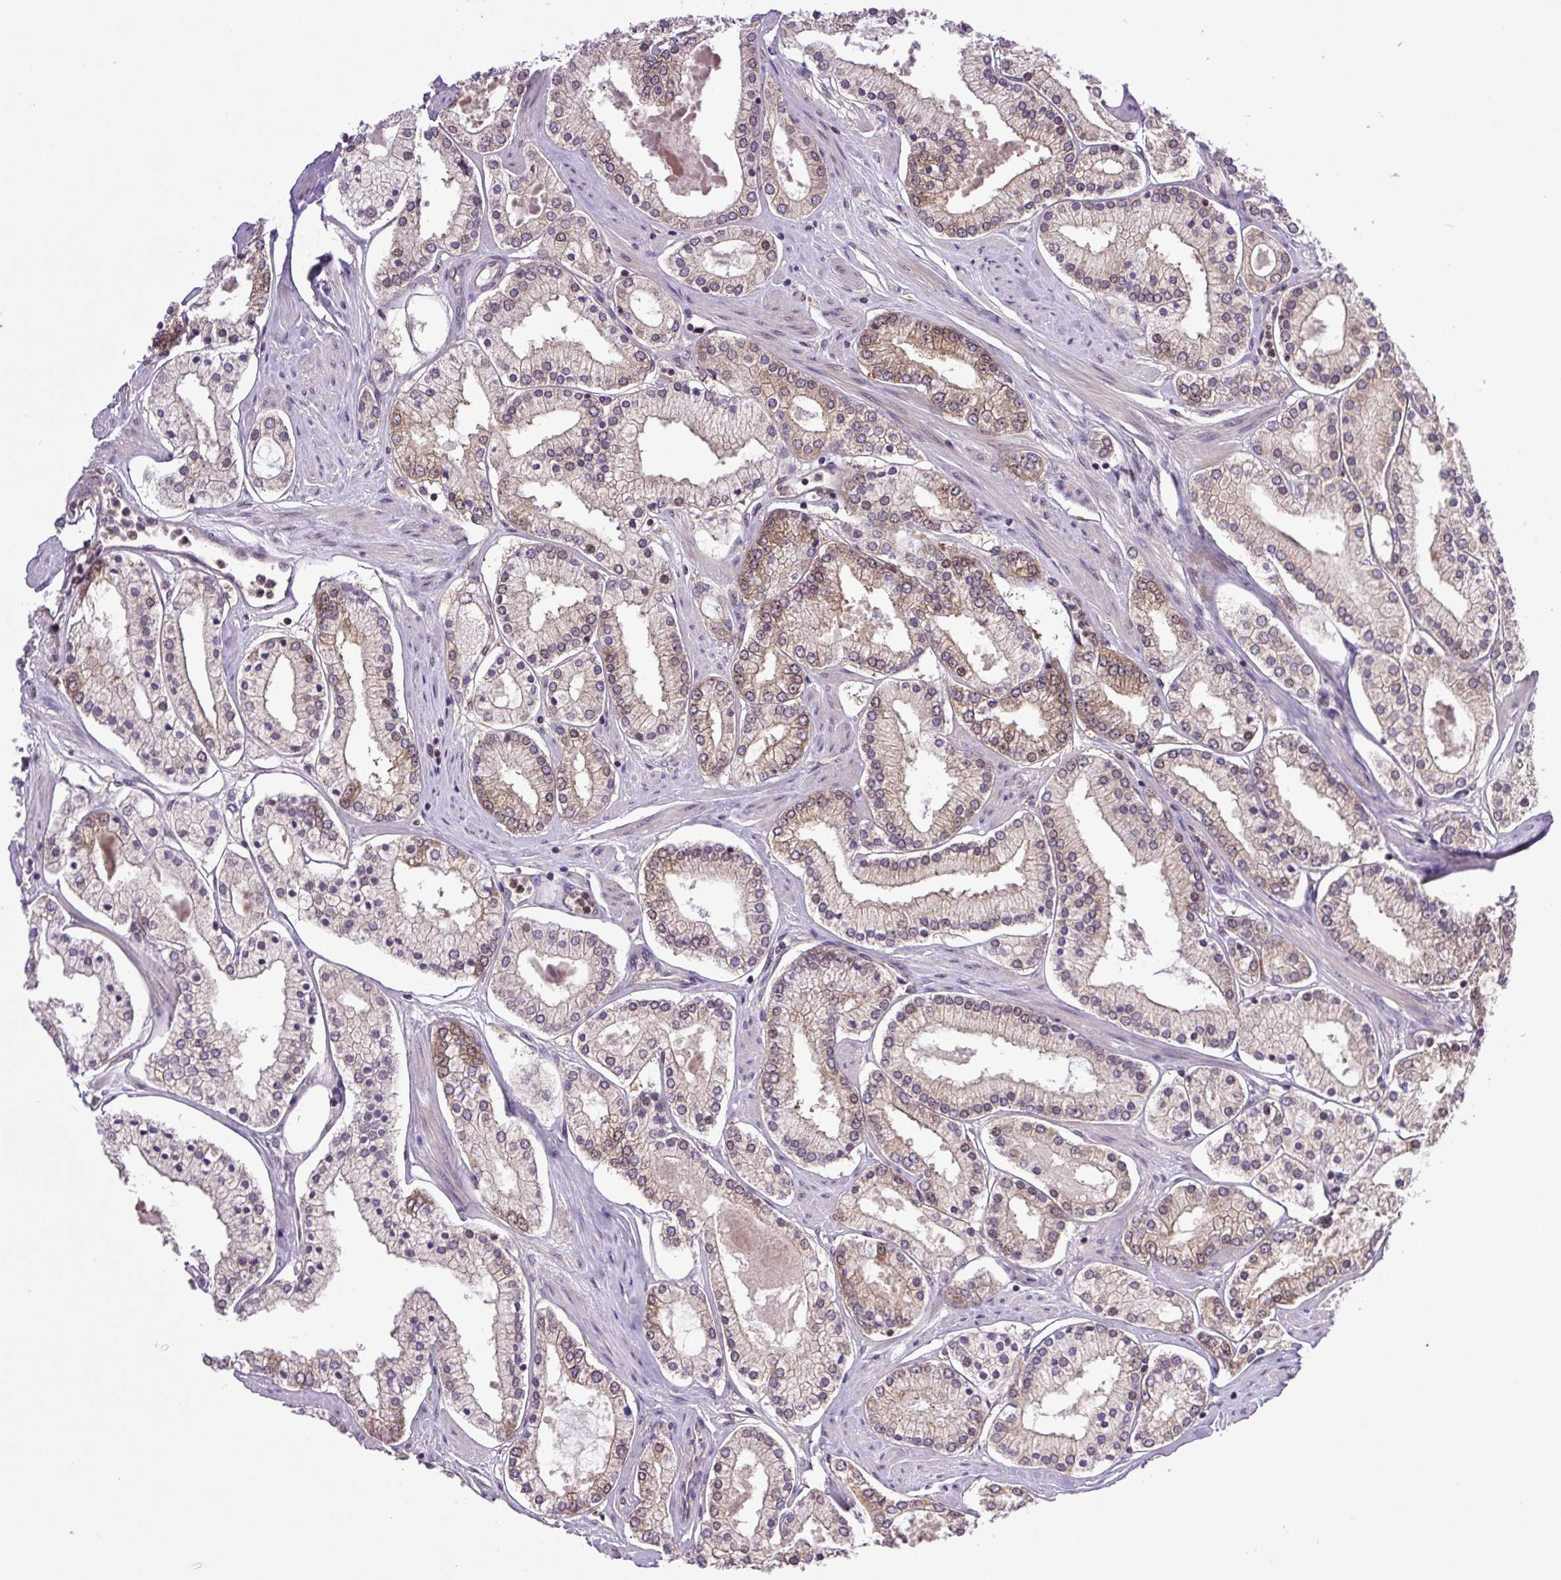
{"staining": {"intensity": "weak", "quantity": "<25%", "location": "cytoplasmic/membranous"}, "tissue": "prostate cancer", "cell_type": "Tumor cells", "image_type": "cancer", "snomed": [{"axis": "morphology", "description": "Adenocarcinoma, Low grade"}, {"axis": "topography", "description": "Prostate"}], "caption": "The micrograph reveals no significant staining in tumor cells of prostate cancer (low-grade adenocarcinoma). (DAB (3,3'-diaminobenzidine) immunohistochemistry with hematoxylin counter stain).", "gene": "SGTA", "patient": {"sex": "male", "age": 42}}